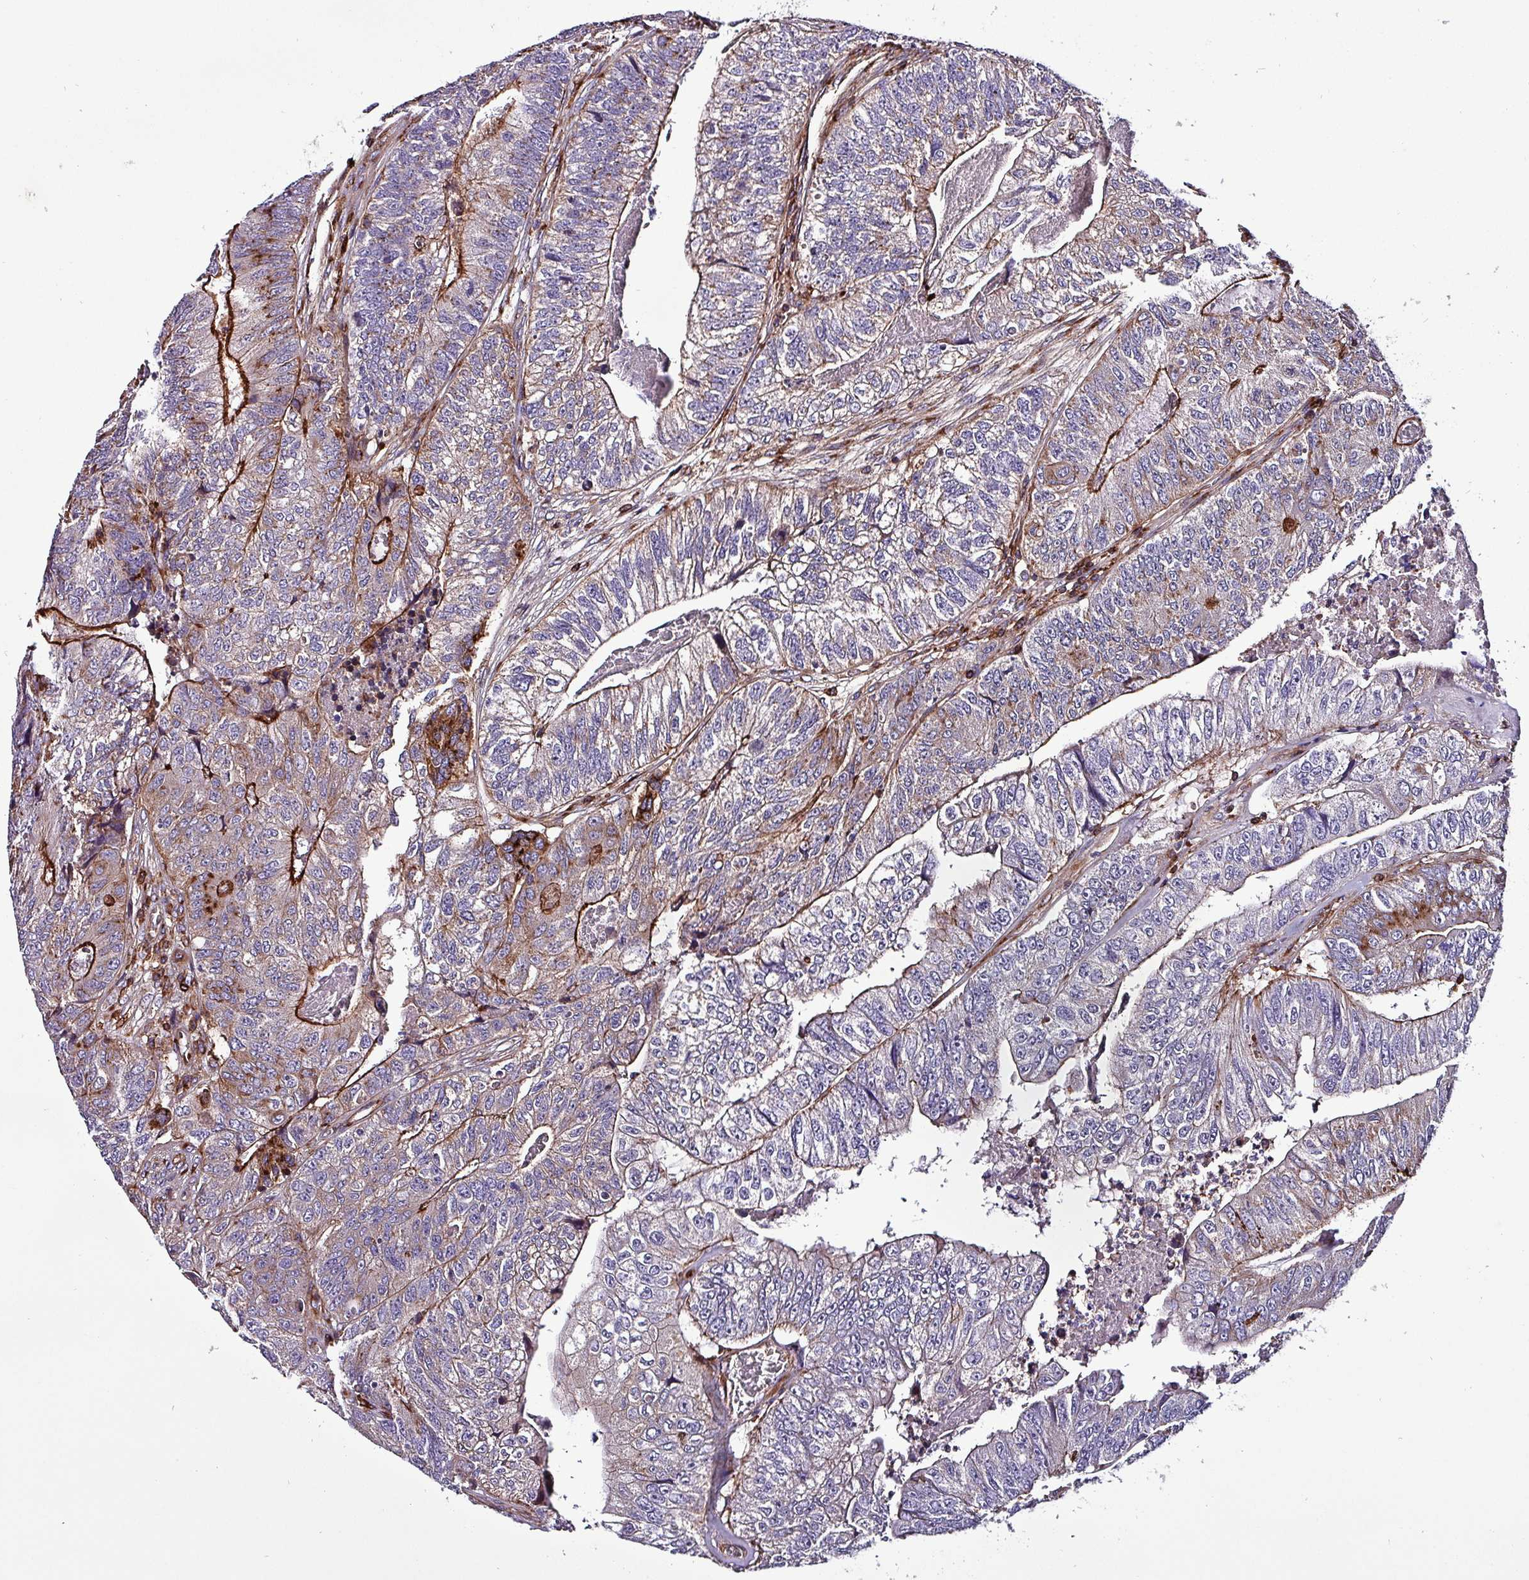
{"staining": {"intensity": "moderate", "quantity": "<25%", "location": "cytoplasmic/membranous"}, "tissue": "colorectal cancer", "cell_type": "Tumor cells", "image_type": "cancer", "snomed": [{"axis": "morphology", "description": "Adenocarcinoma, NOS"}, {"axis": "topography", "description": "Colon"}], "caption": "A brown stain labels moderate cytoplasmic/membranous staining of a protein in colorectal adenocarcinoma tumor cells.", "gene": "VAMP4", "patient": {"sex": "female", "age": 67}}